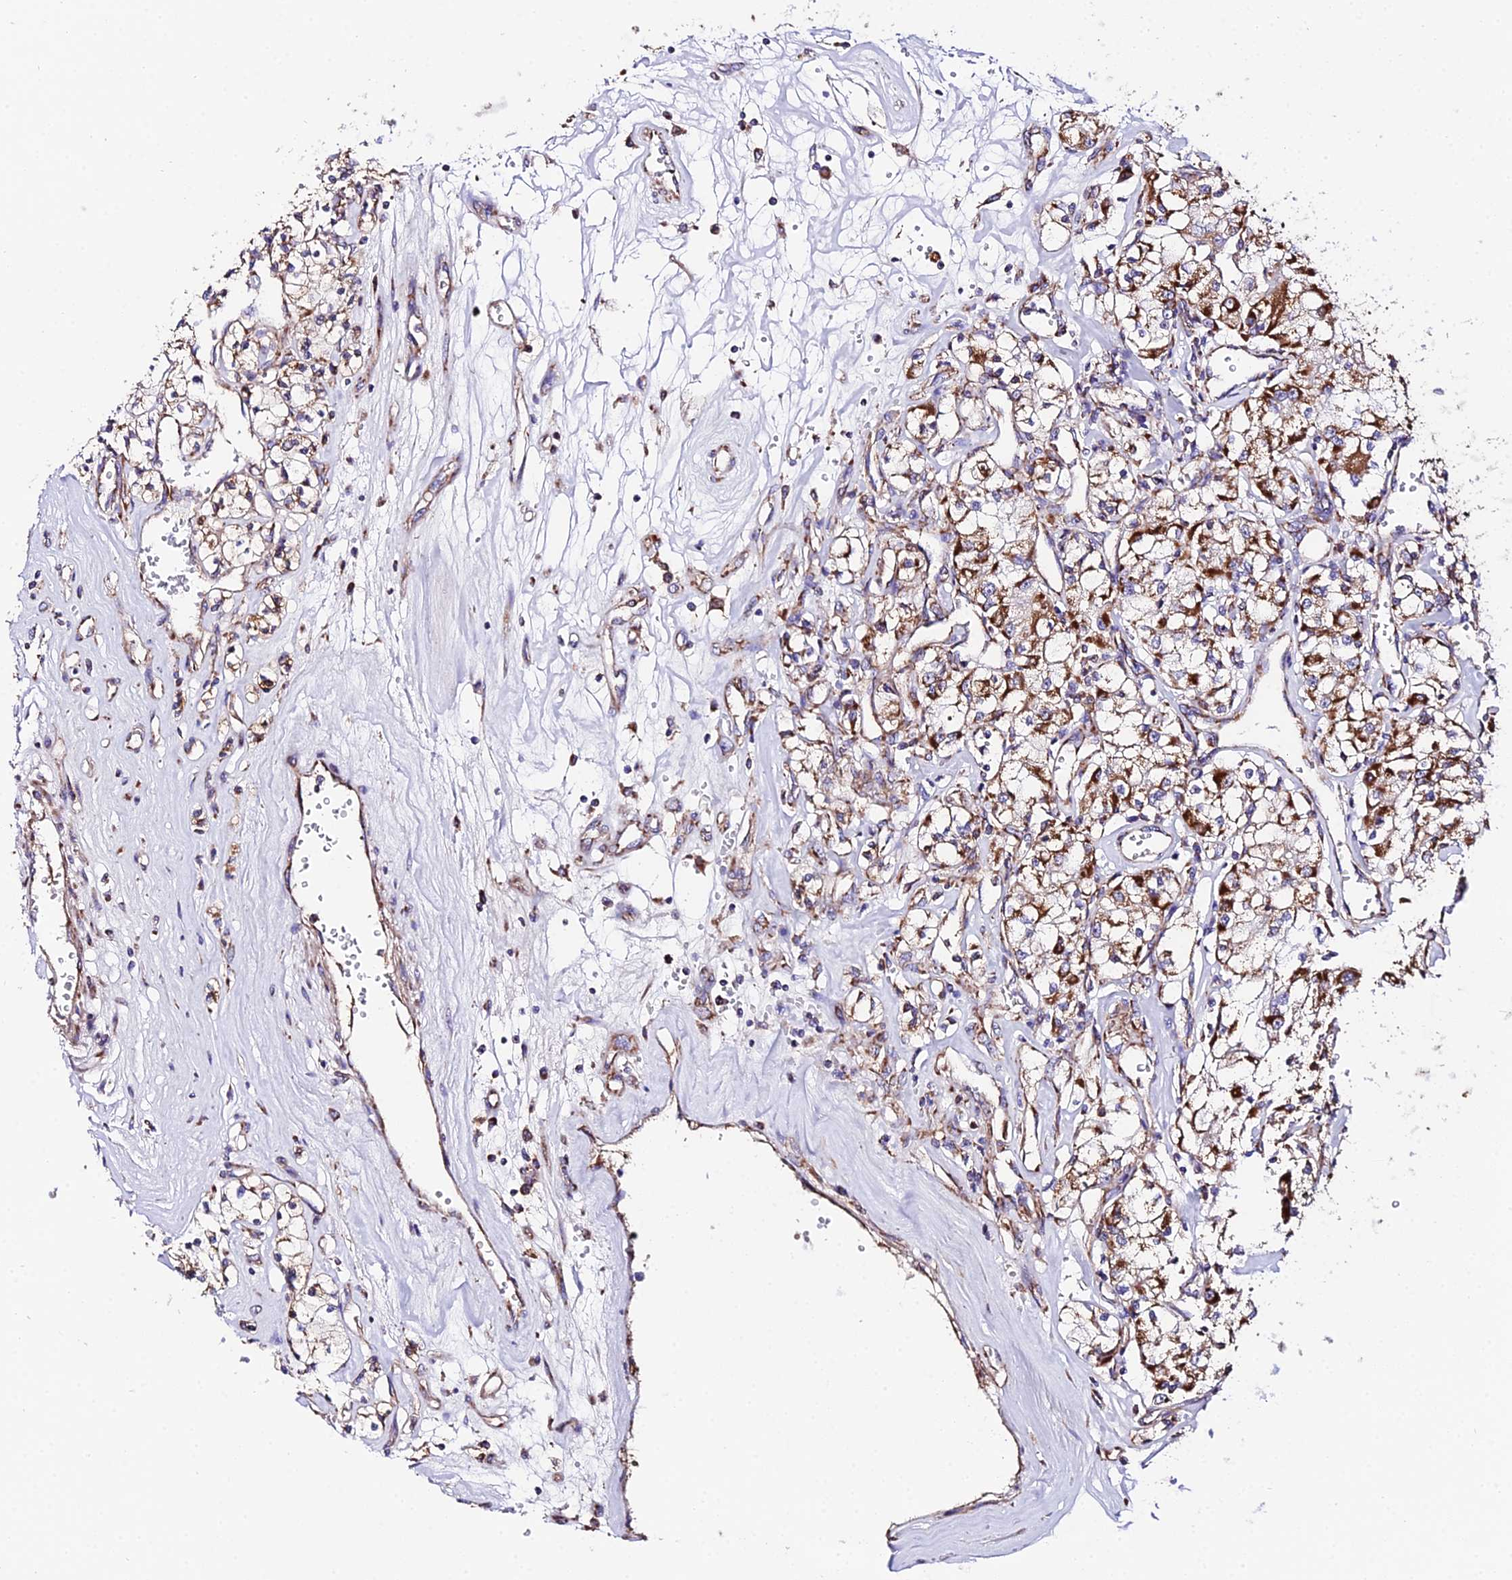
{"staining": {"intensity": "moderate", "quantity": ">75%", "location": "cytoplasmic/membranous"}, "tissue": "renal cancer", "cell_type": "Tumor cells", "image_type": "cancer", "snomed": [{"axis": "morphology", "description": "Adenocarcinoma, NOS"}, {"axis": "topography", "description": "Kidney"}], "caption": "Renal cancer stained for a protein (brown) displays moderate cytoplasmic/membranous positive staining in about >75% of tumor cells.", "gene": "OCIAD1", "patient": {"sex": "female", "age": 59}}